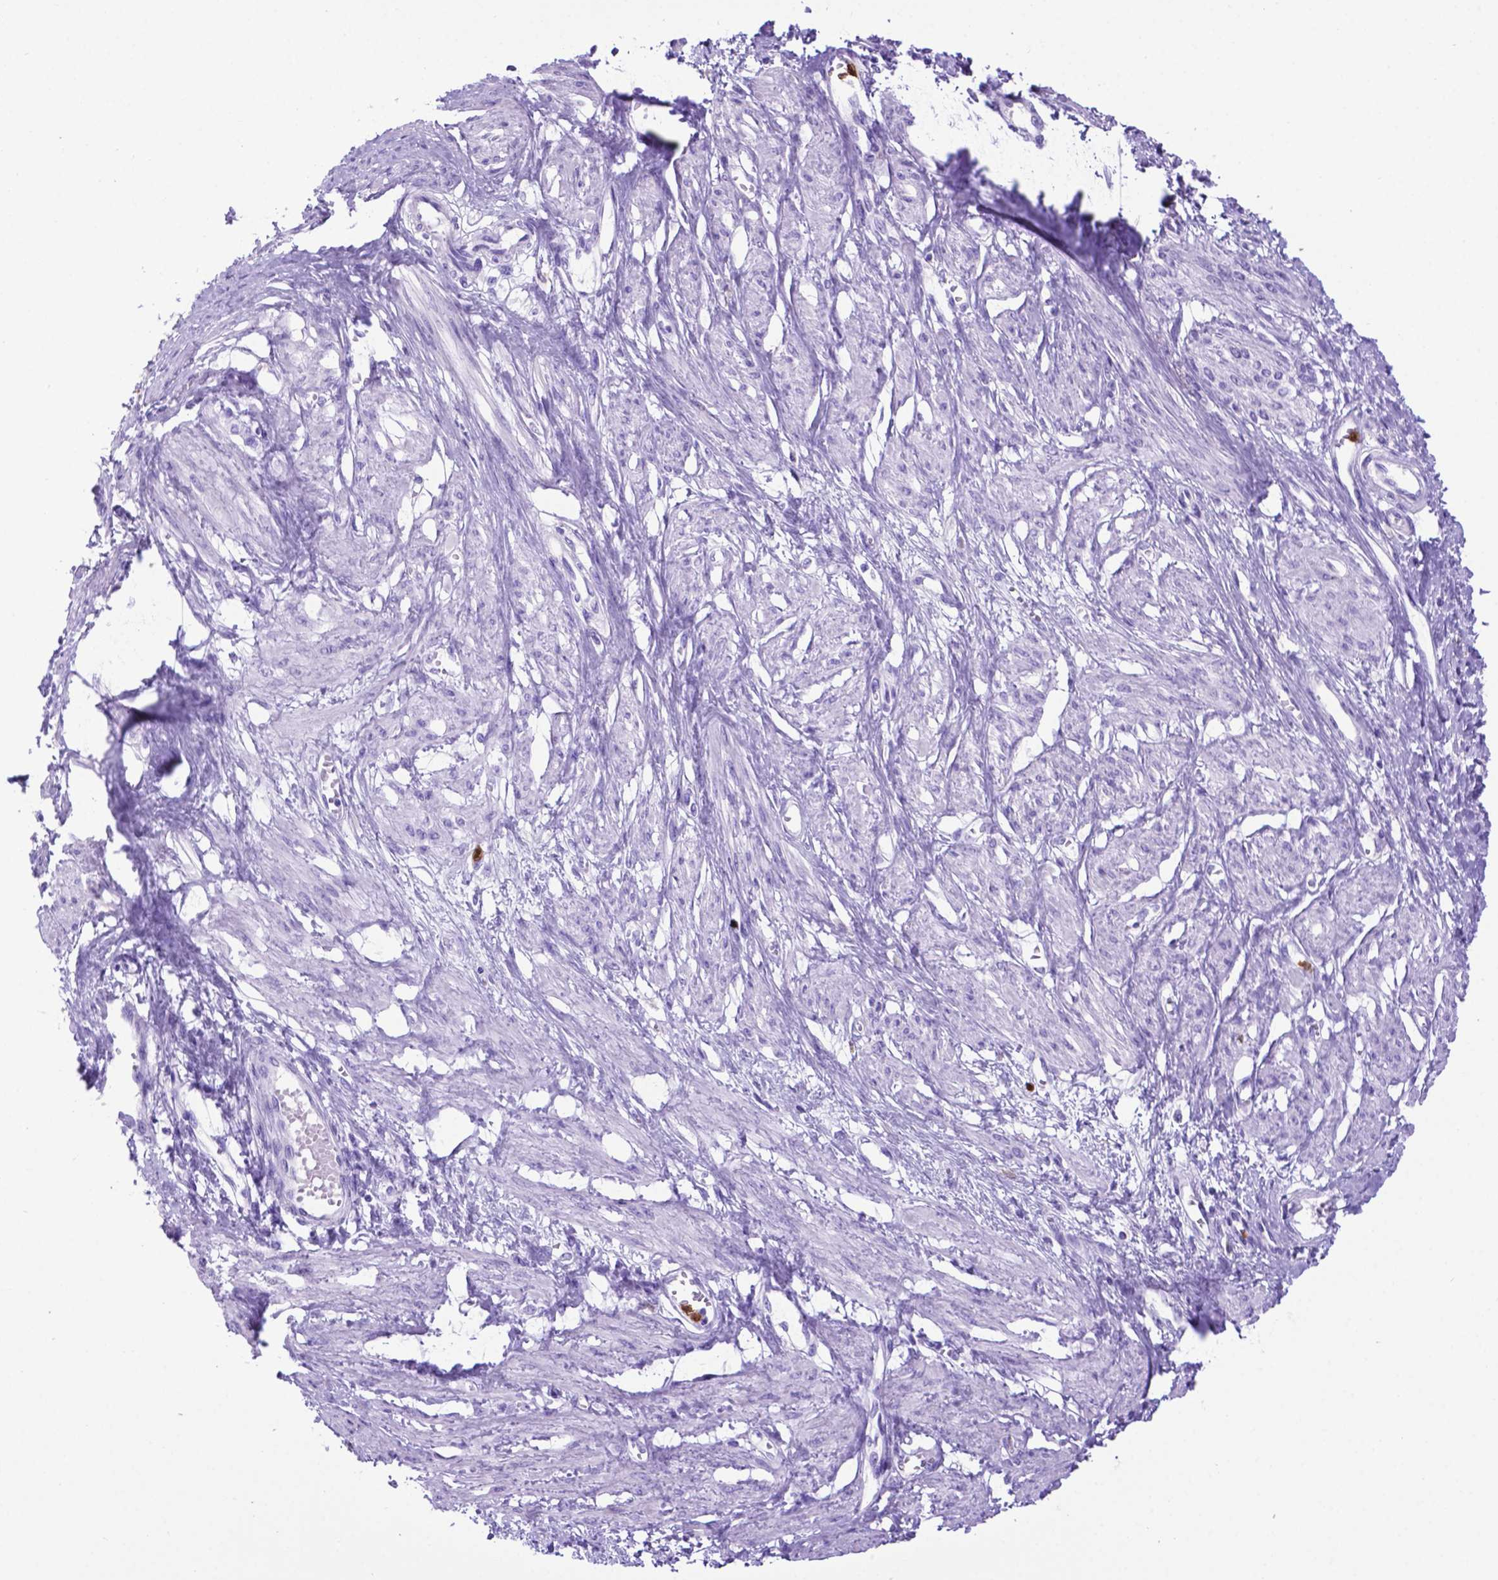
{"staining": {"intensity": "negative", "quantity": "none", "location": "none"}, "tissue": "smooth muscle", "cell_type": "Smooth muscle cells", "image_type": "normal", "snomed": [{"axis": "morphology", "description": "Normal tissue, NOS"}, {"axis": "topography", "description": "Smooth muscle"}, {"axis": "topography", "description": "Uterus"}], "caption": "IHC image of normal human smooth muscle stained for a protein (brown), which exhibits no staining in smooth muscle cells.", "gene": "LZTR1", "patient": {"sex": "female", "age": 39}}